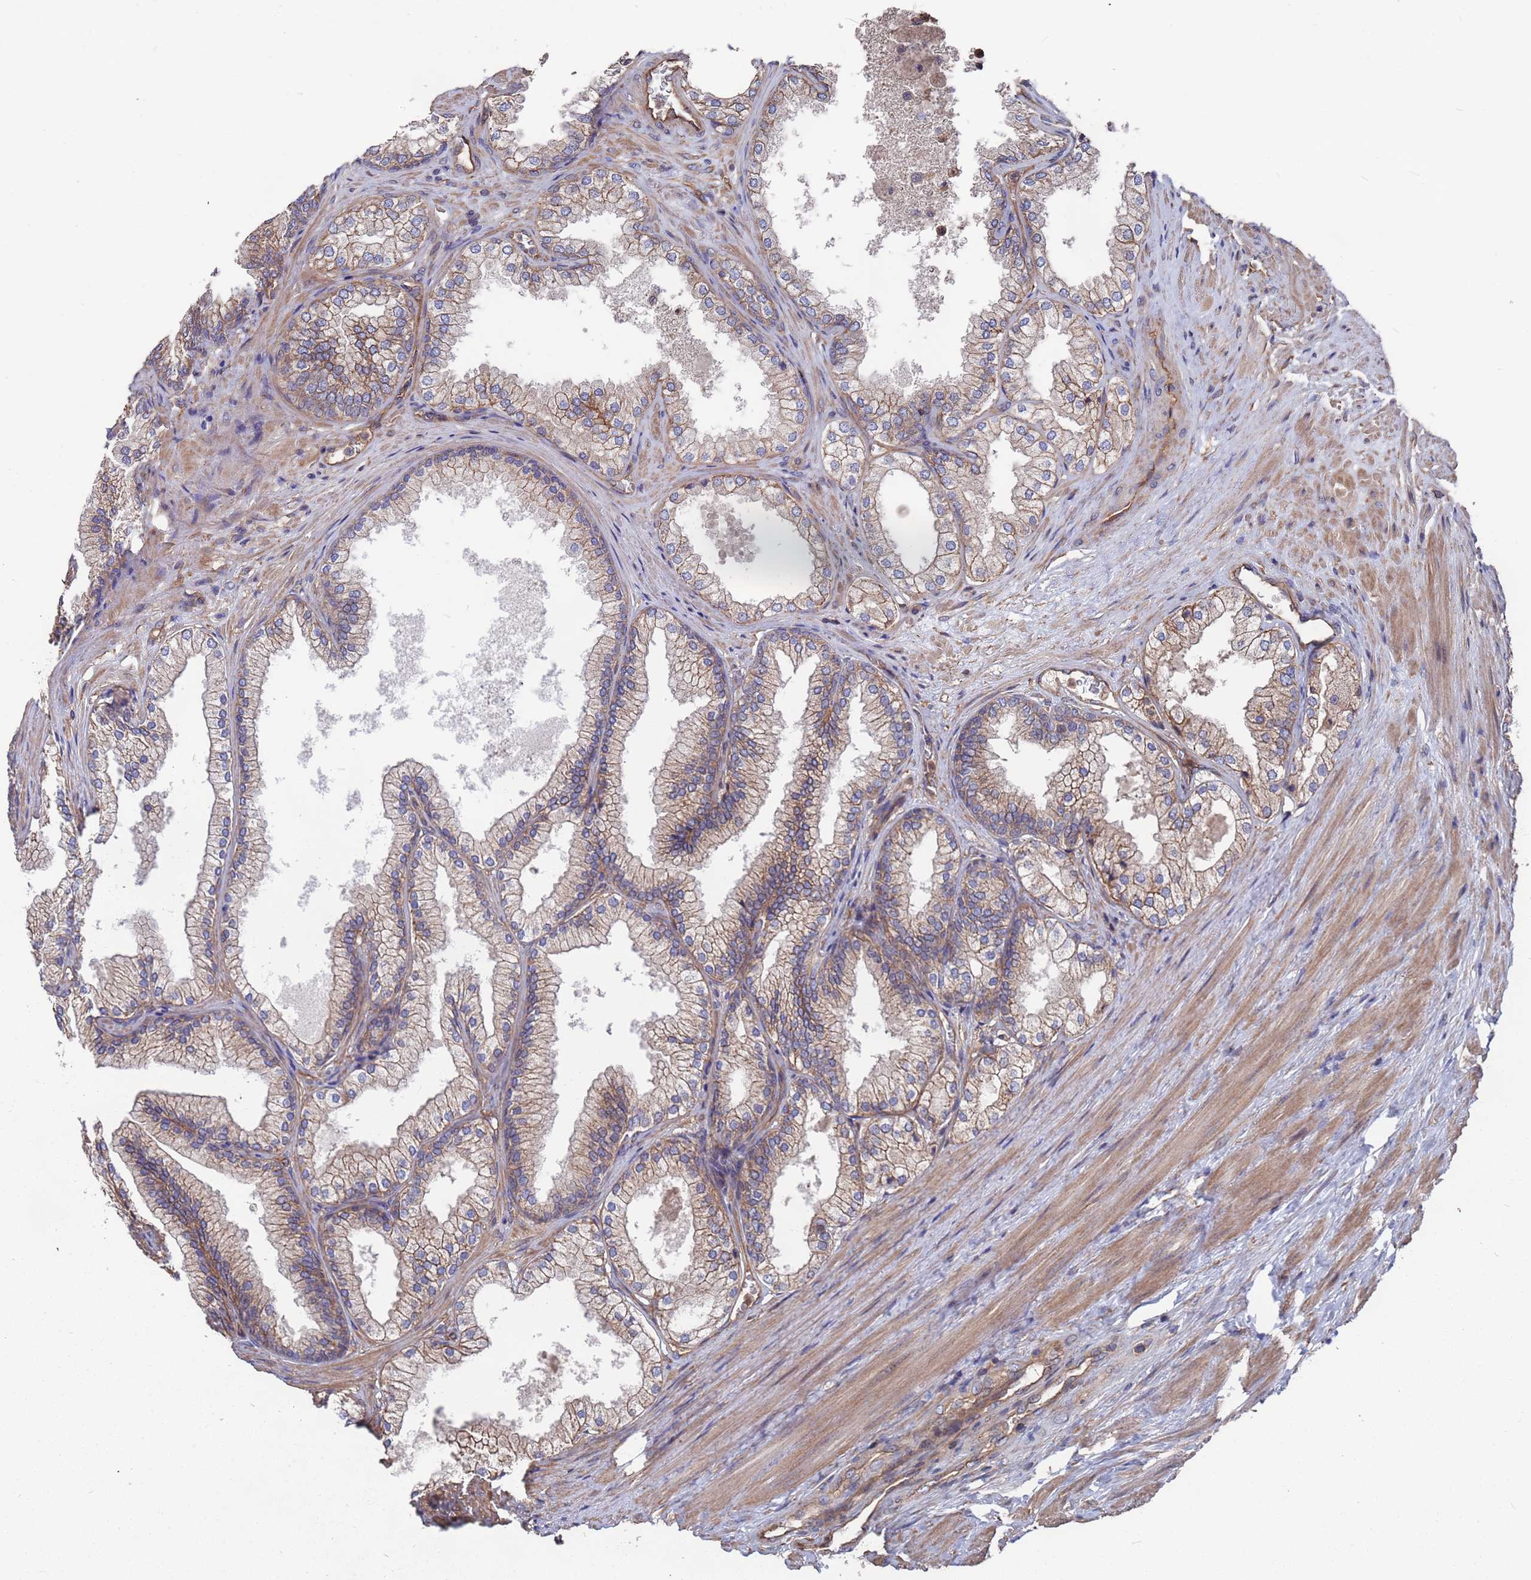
{"staining": {"intensity": "moderate", "quantity": "25%-75%", "location": "cytoplasmic/membranous"}, "tissue": "prostate", "cell_type": "Glandular cells", "image_type": "normal", "snomed": [{"axis": "morphology", "description": "Normal tissue, NOS"}, {"axis": "topography", "description": "Prostate"}], "caption": "Prostate stained with DAB (3,3'-diaminobenzidine) immunohistochemistry (IHC) demonstrates medium levels of moderate cytoplasmic/membranous expression in about 25%-75% of glandular cells. The protein is shown in brown color, while the nuclei are stained blue.", "gene": "NDUFAF6", "patient": {"sex": "male", "age": 76}}